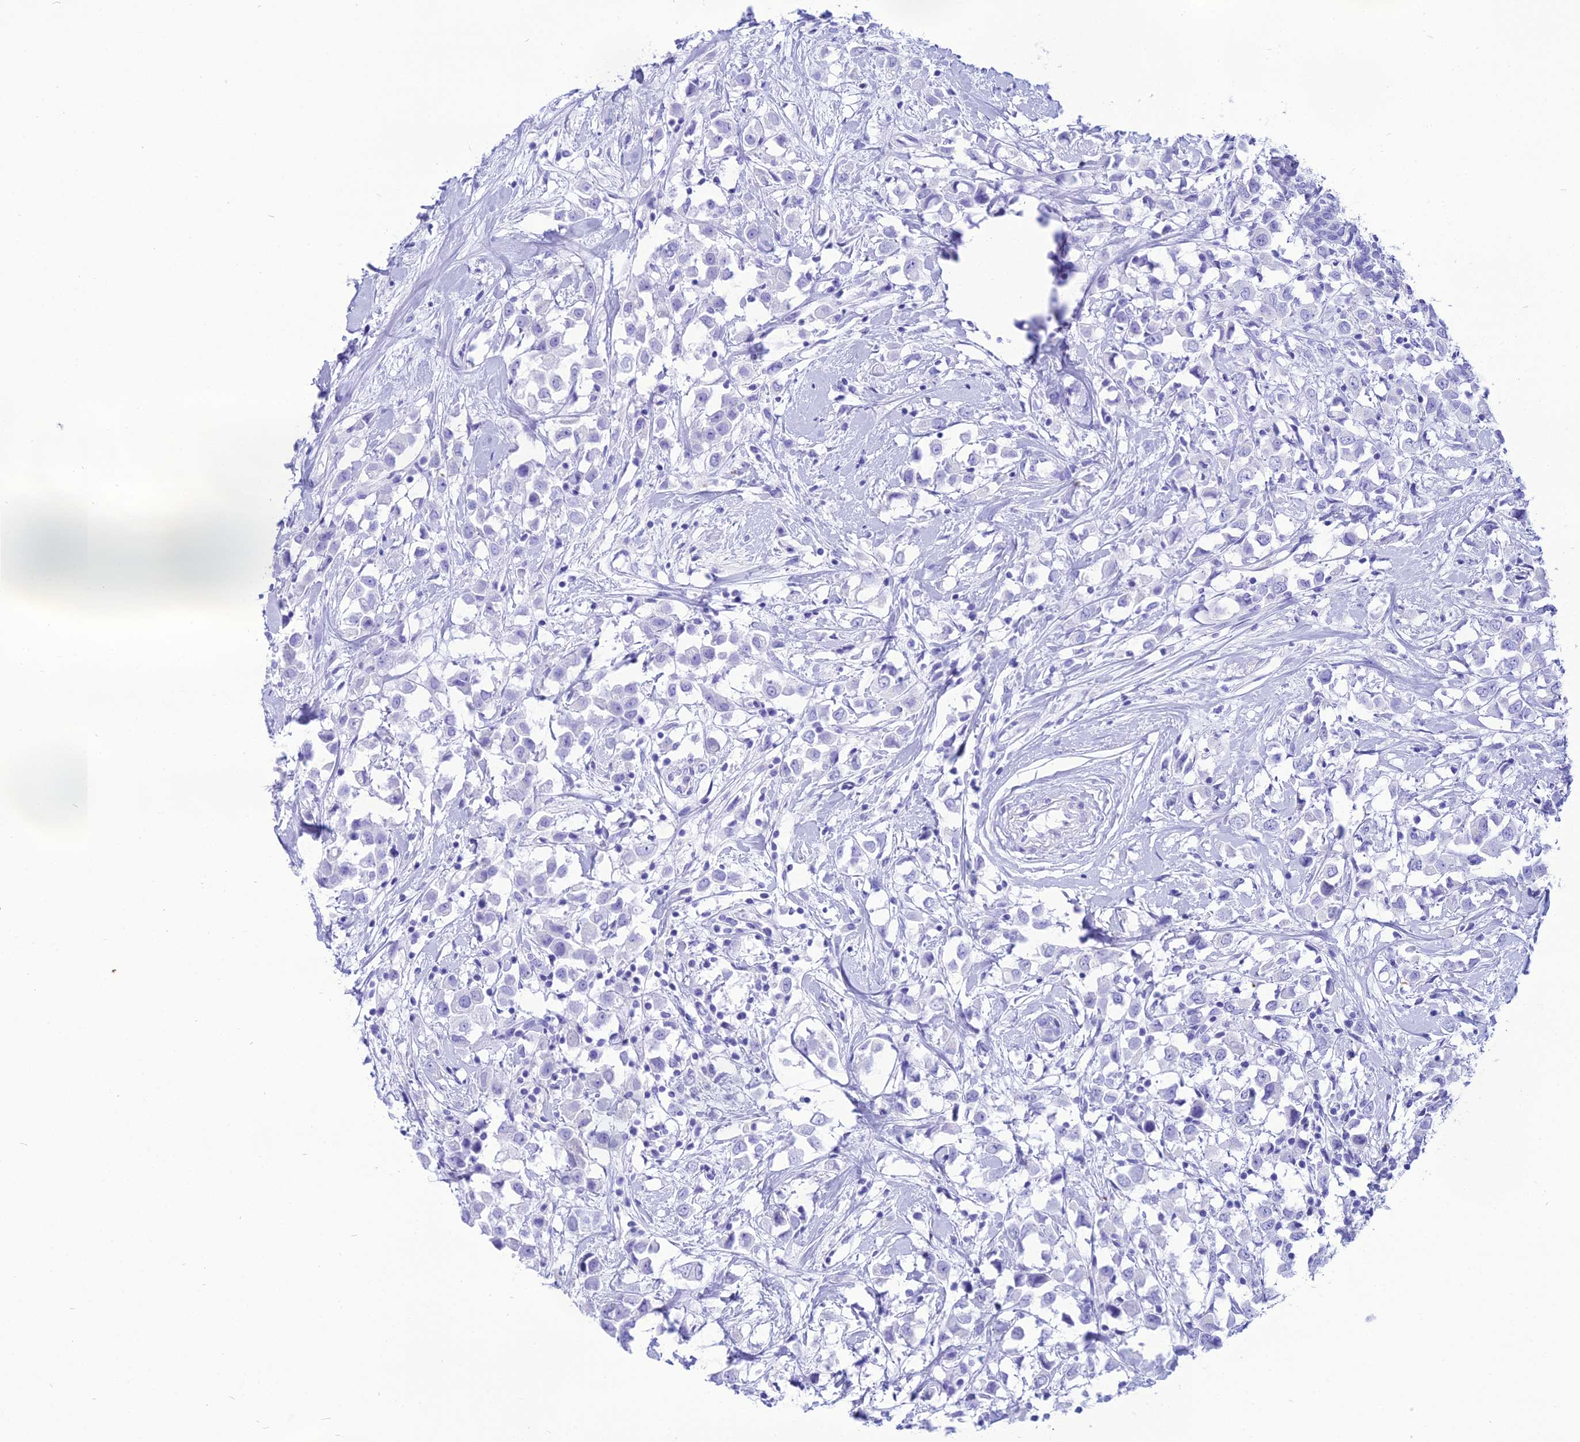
{"staining": {"intensity": "negative", "quantity": "none", "location": "none"}, "tissue": "breast cancer", "cell_type": "Tumor cells", "image_type": "cancer", "snomed": [{"axis": "morphology", "description": "Duct carcinoma"}, {"axis": "topography", "description": "Breast"}], "caption": "Human breast cancer (infiltrating ductal carcinoma) stained for a protein using immunohistochemistry (IHC) displays no expression in tumor cells.", "gene": "PNMA5", "patient": {"sex": "female", "age": 61}}